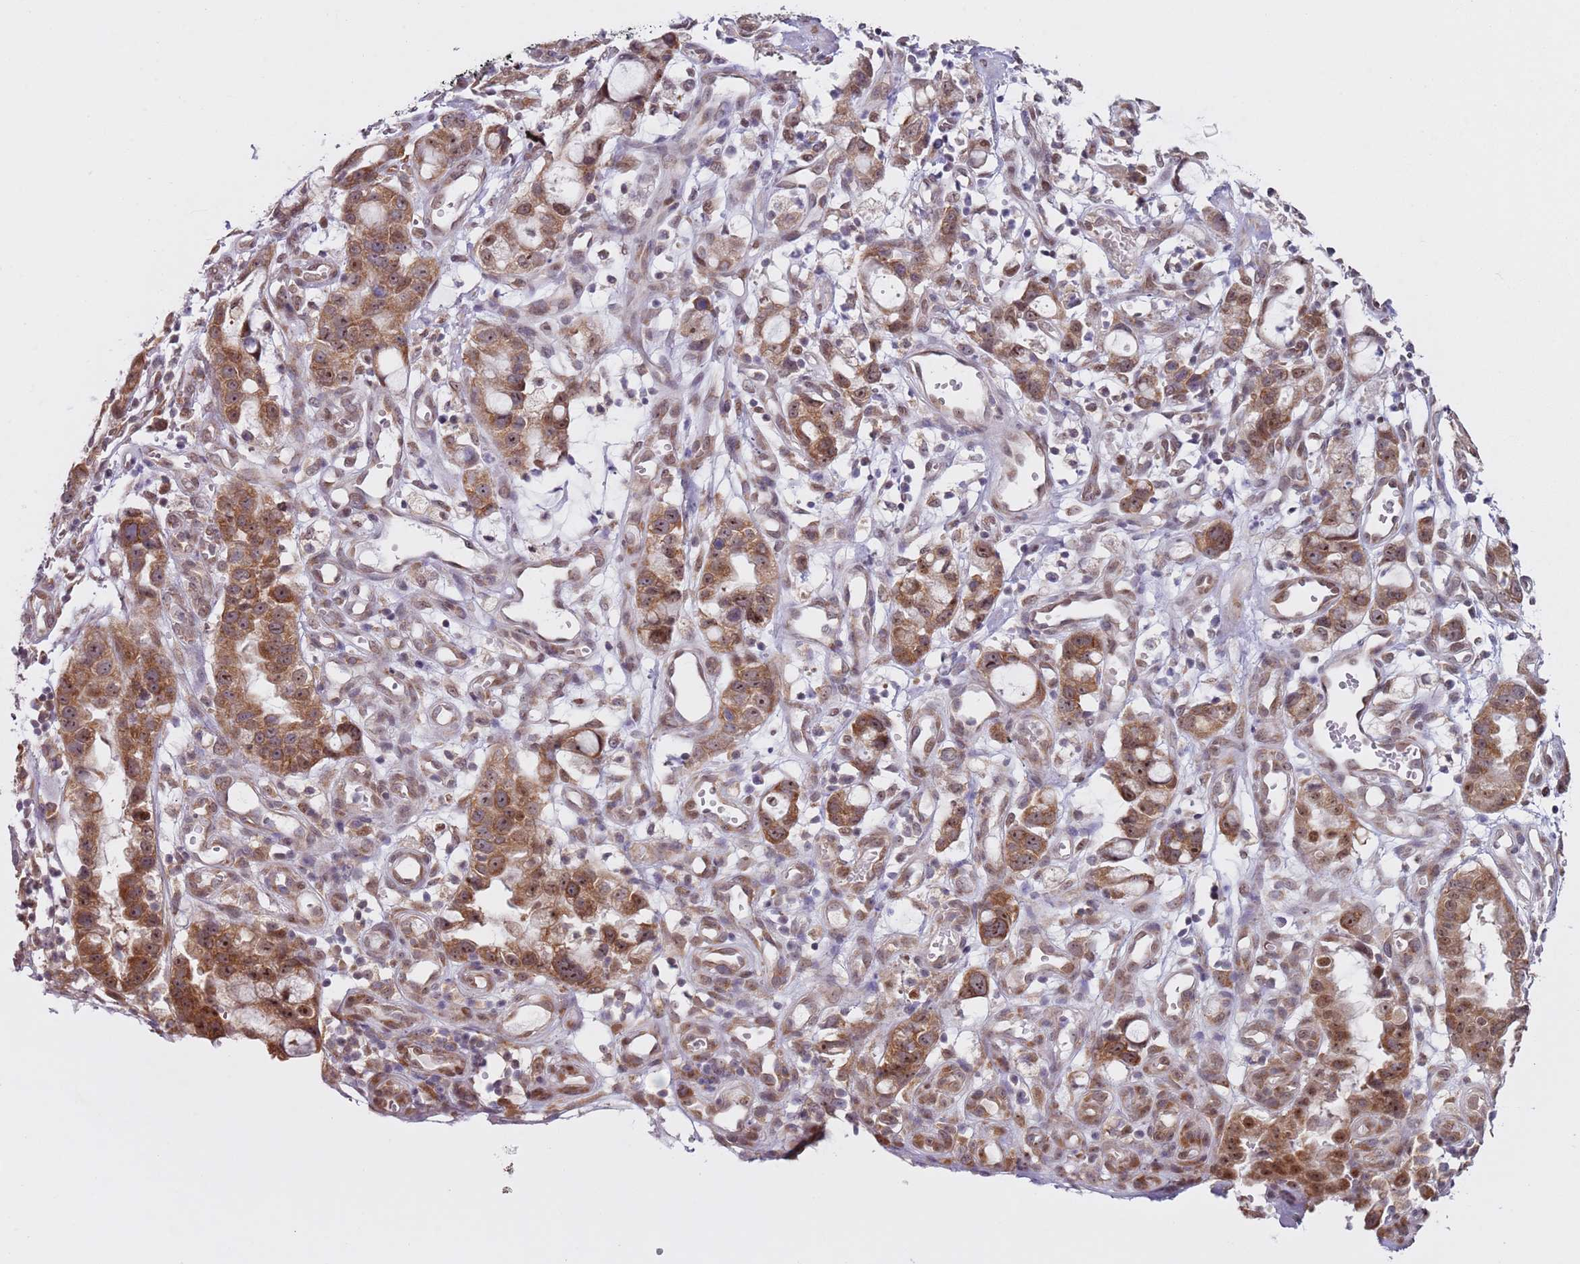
{"staining": {"intensity": "moderate", "quantity": ">75%", "location": "cytoplasmic/membranous,nuclear"}, "tissue": "stomach cancer", "cell_type": "Tumor cells", "image_type": "cancer", "snomed": [{"axis": "morphology", "description": "Adenocarcinoma, NOS"}, {"axis": "topography", "description": "Stomach"}], "caption": "Immunohistochemistry (IHC) of stomach cancer reveals medium levels of moderate cytoplasmic/membranous and nuclear staining in about >75% of tumor cells.", "gene": "SLC25A32", "patient": {"sex": "male", "age": 55}}